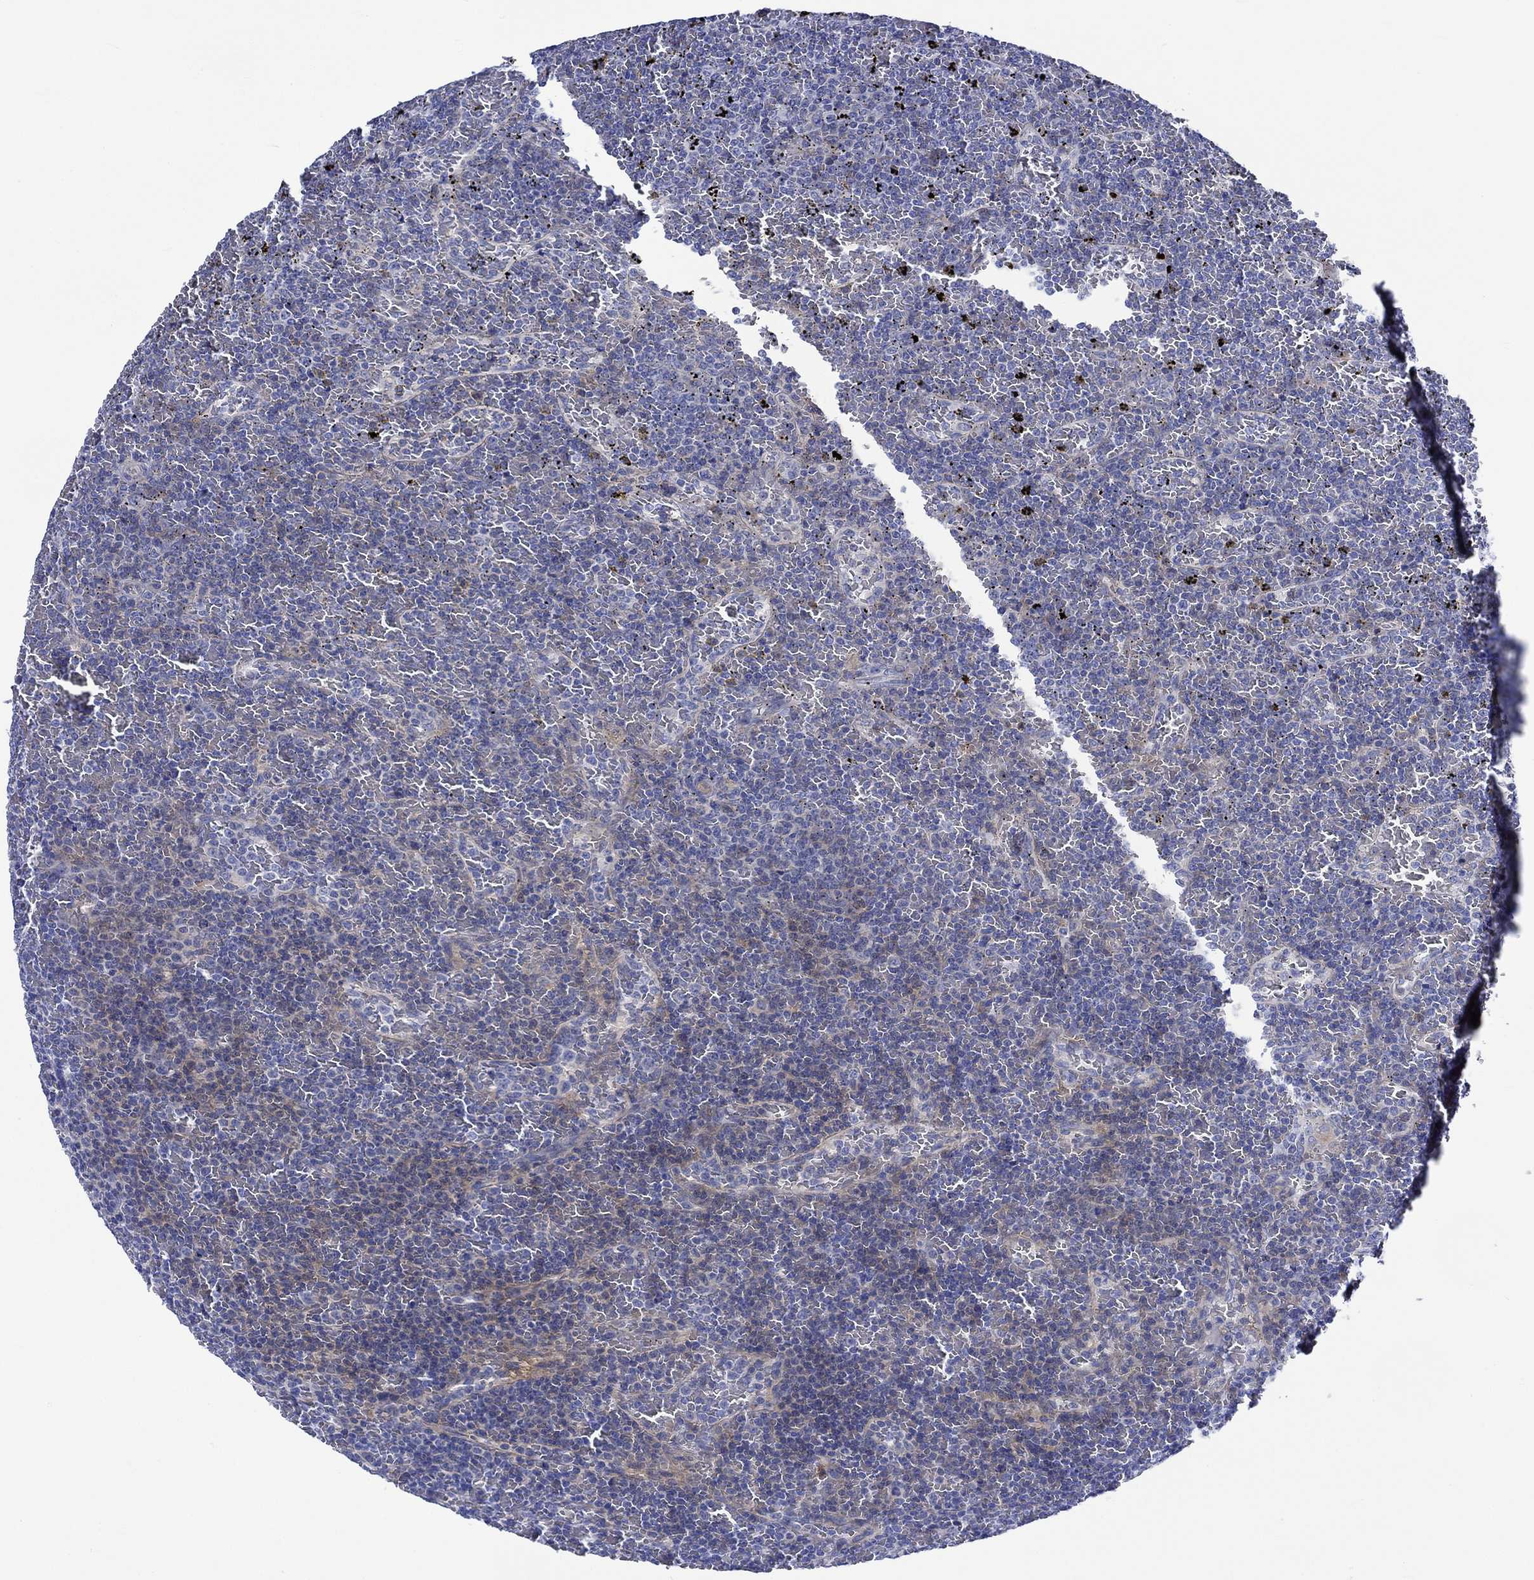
{"staining": {"intensity": "negative", "quantity": "none", "location": "none"}, "tissue": "lymphoma", "cell_type": "Tumor cells", "image_type": "cancer", "snomed": [{"axis": "morphology", "description": "Malignant lymphoma, non-Hodgkin's type, Low grade"}, {"axis": "topography", "description": "Spleen"}], "caption": "Immunohistochemical staining of low-grade malignant lymphoma, non-Hodgkin's type displays no significant expression in tumor cells.", "gene": "NRIP3", "patient": {"sex": "female", "age": 77}}